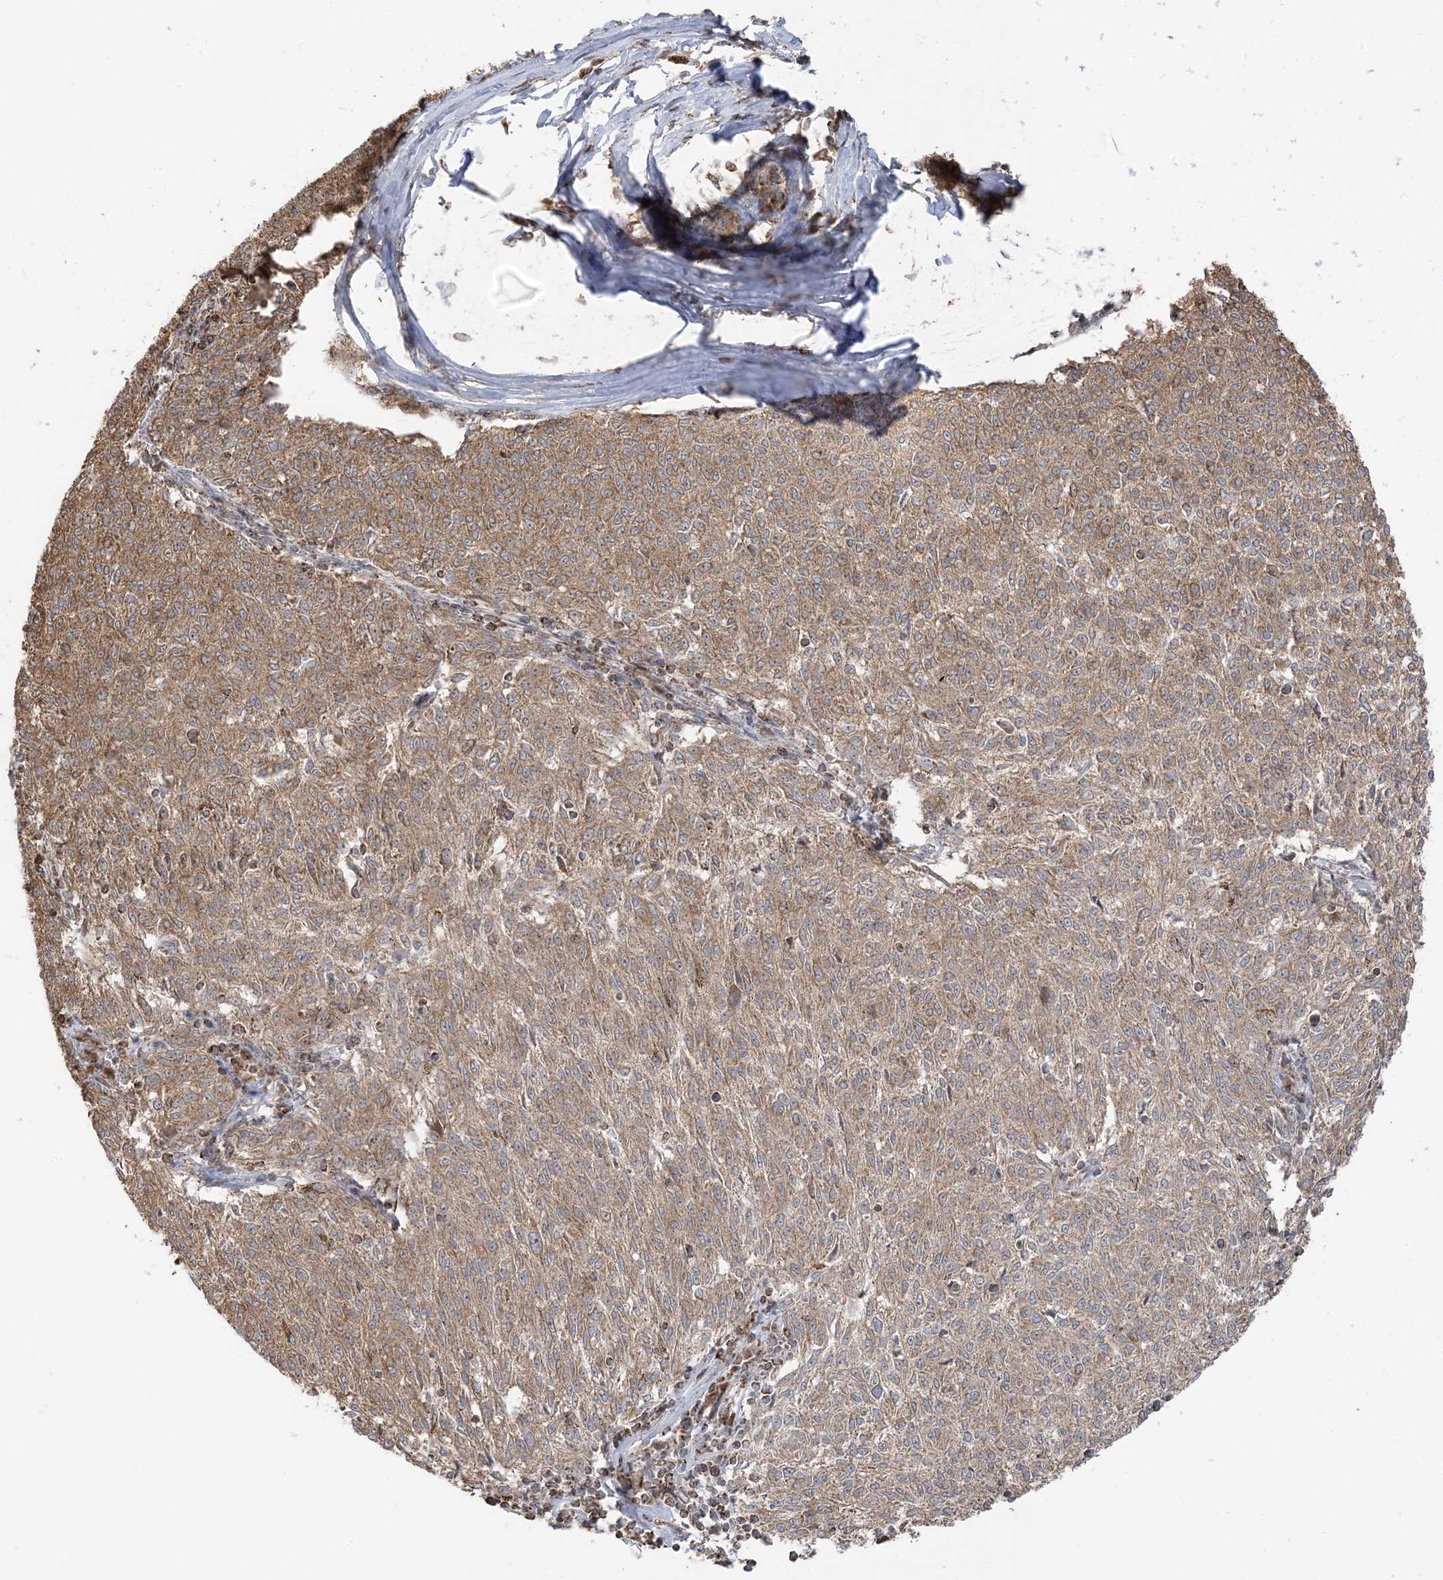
{"staining": {"intensity": "moderate", "quantity": ">75%", "location": "cytoplasmic/membranous"}, "tissue": "melanoma", "cell_type": "Tumor cells", "image_type": "cancer", "snomed": [{"axis": "morphology", "description": "Malignant melanoma, NOS"}, {"axis": "topography", "description": "Skin"}], "caption": "Immunohistochemical staining of human malignant melanoma displays moderate cytoplasmic/membranous protein expression in about >75% of tumor cells. (IHC, brightfield microscopy, high magnification).", "gene": "MAPKBP1", "patient": {"sex": "female", "age": 72}}